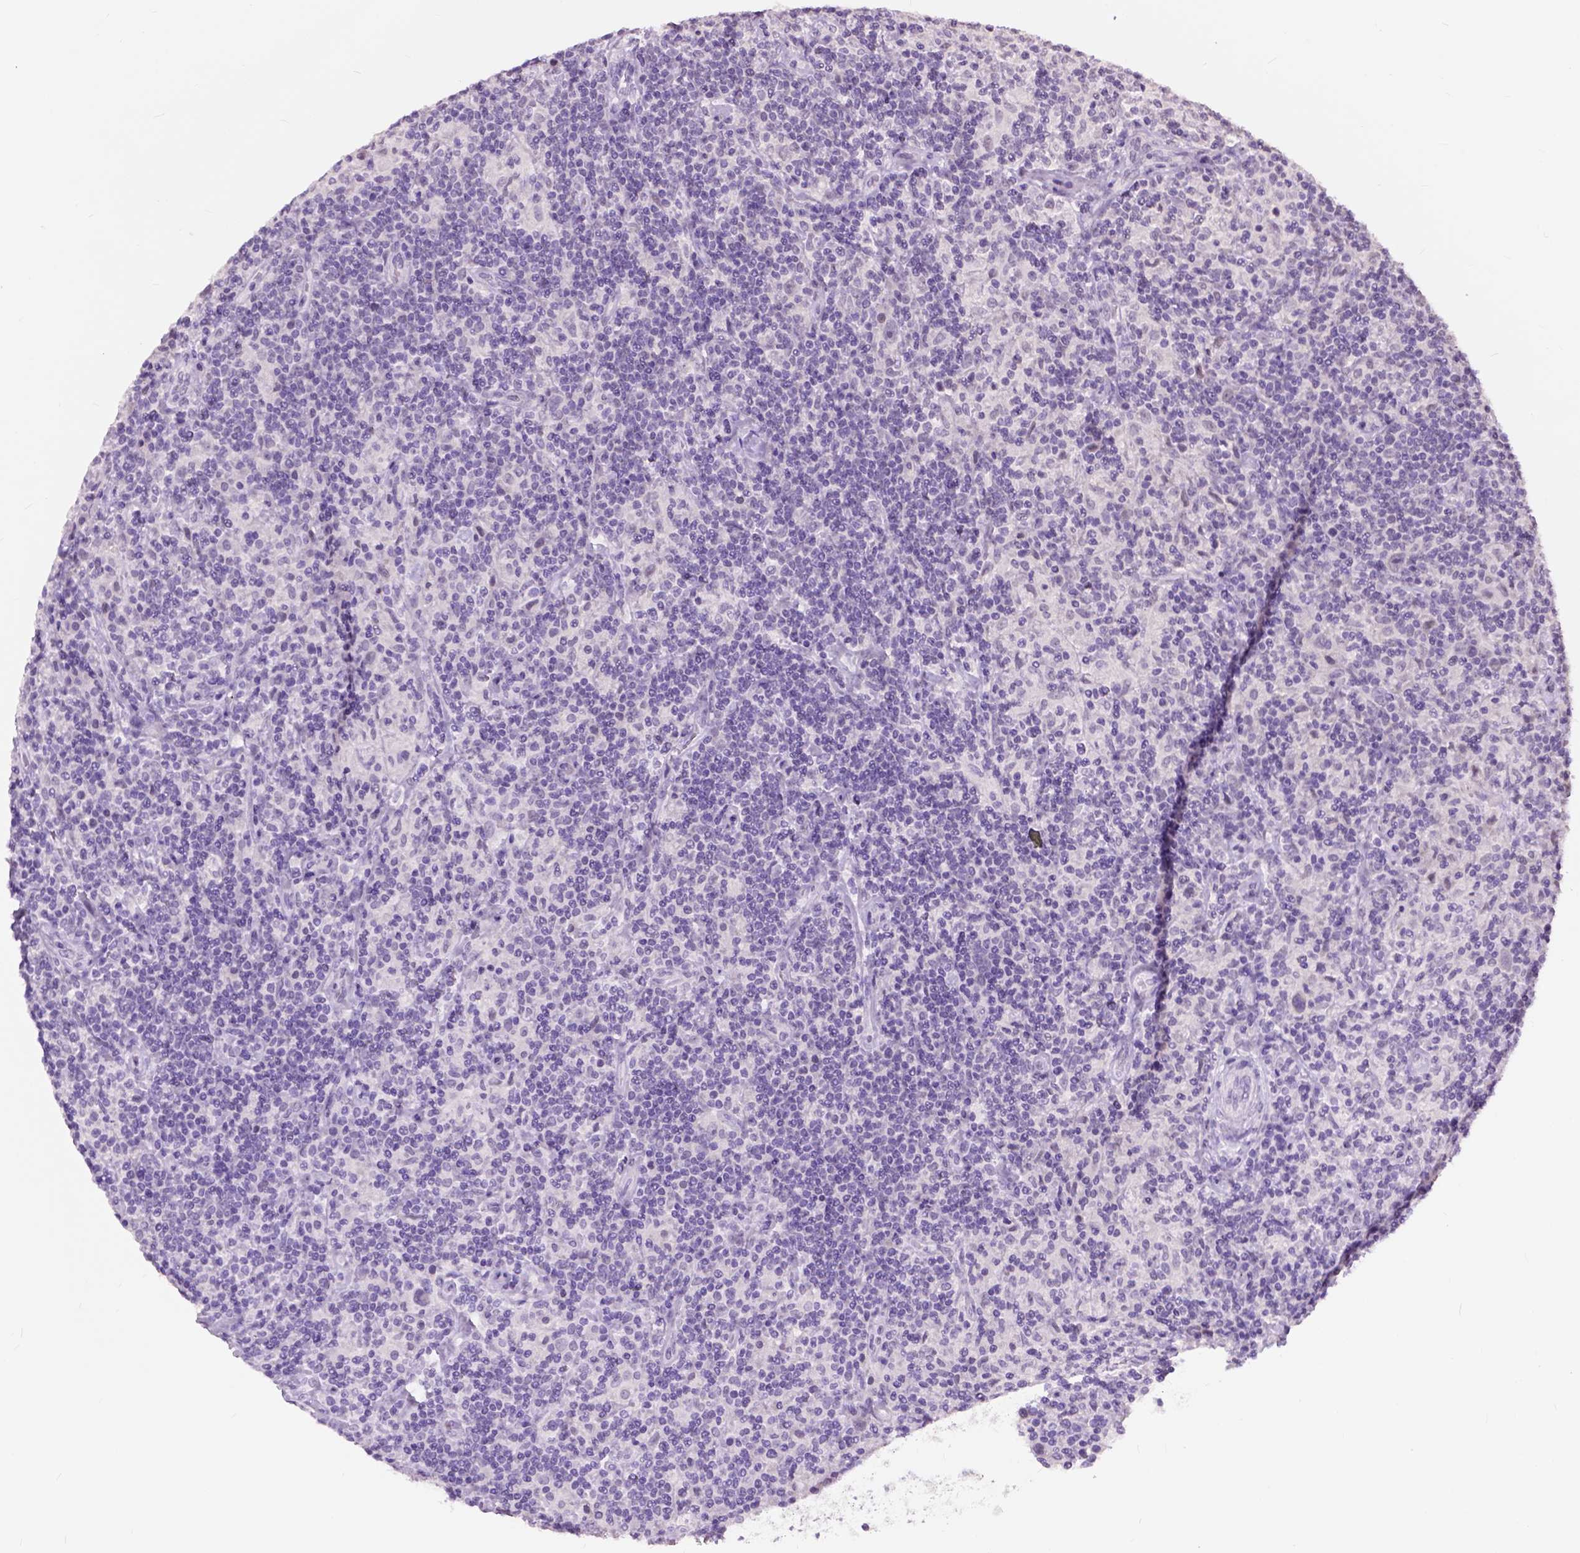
{"staining": {"intensity": "negative", "quantity": "none", "location": "none"}, "tissue": "lymphoma", "cell_type": "Tumor cells", "image_type": "cancer", "snomed": [{"axis": "morphology", "description": "Hodgkin's disease, NOS"}, {"axis": "topography", "description": "Lymph node"}], "caption": "Tumor cells show no significant protein positivity in lymphoma.", "gene": "GPR37L1", "patient": {"sex": "male", "age": 70}}